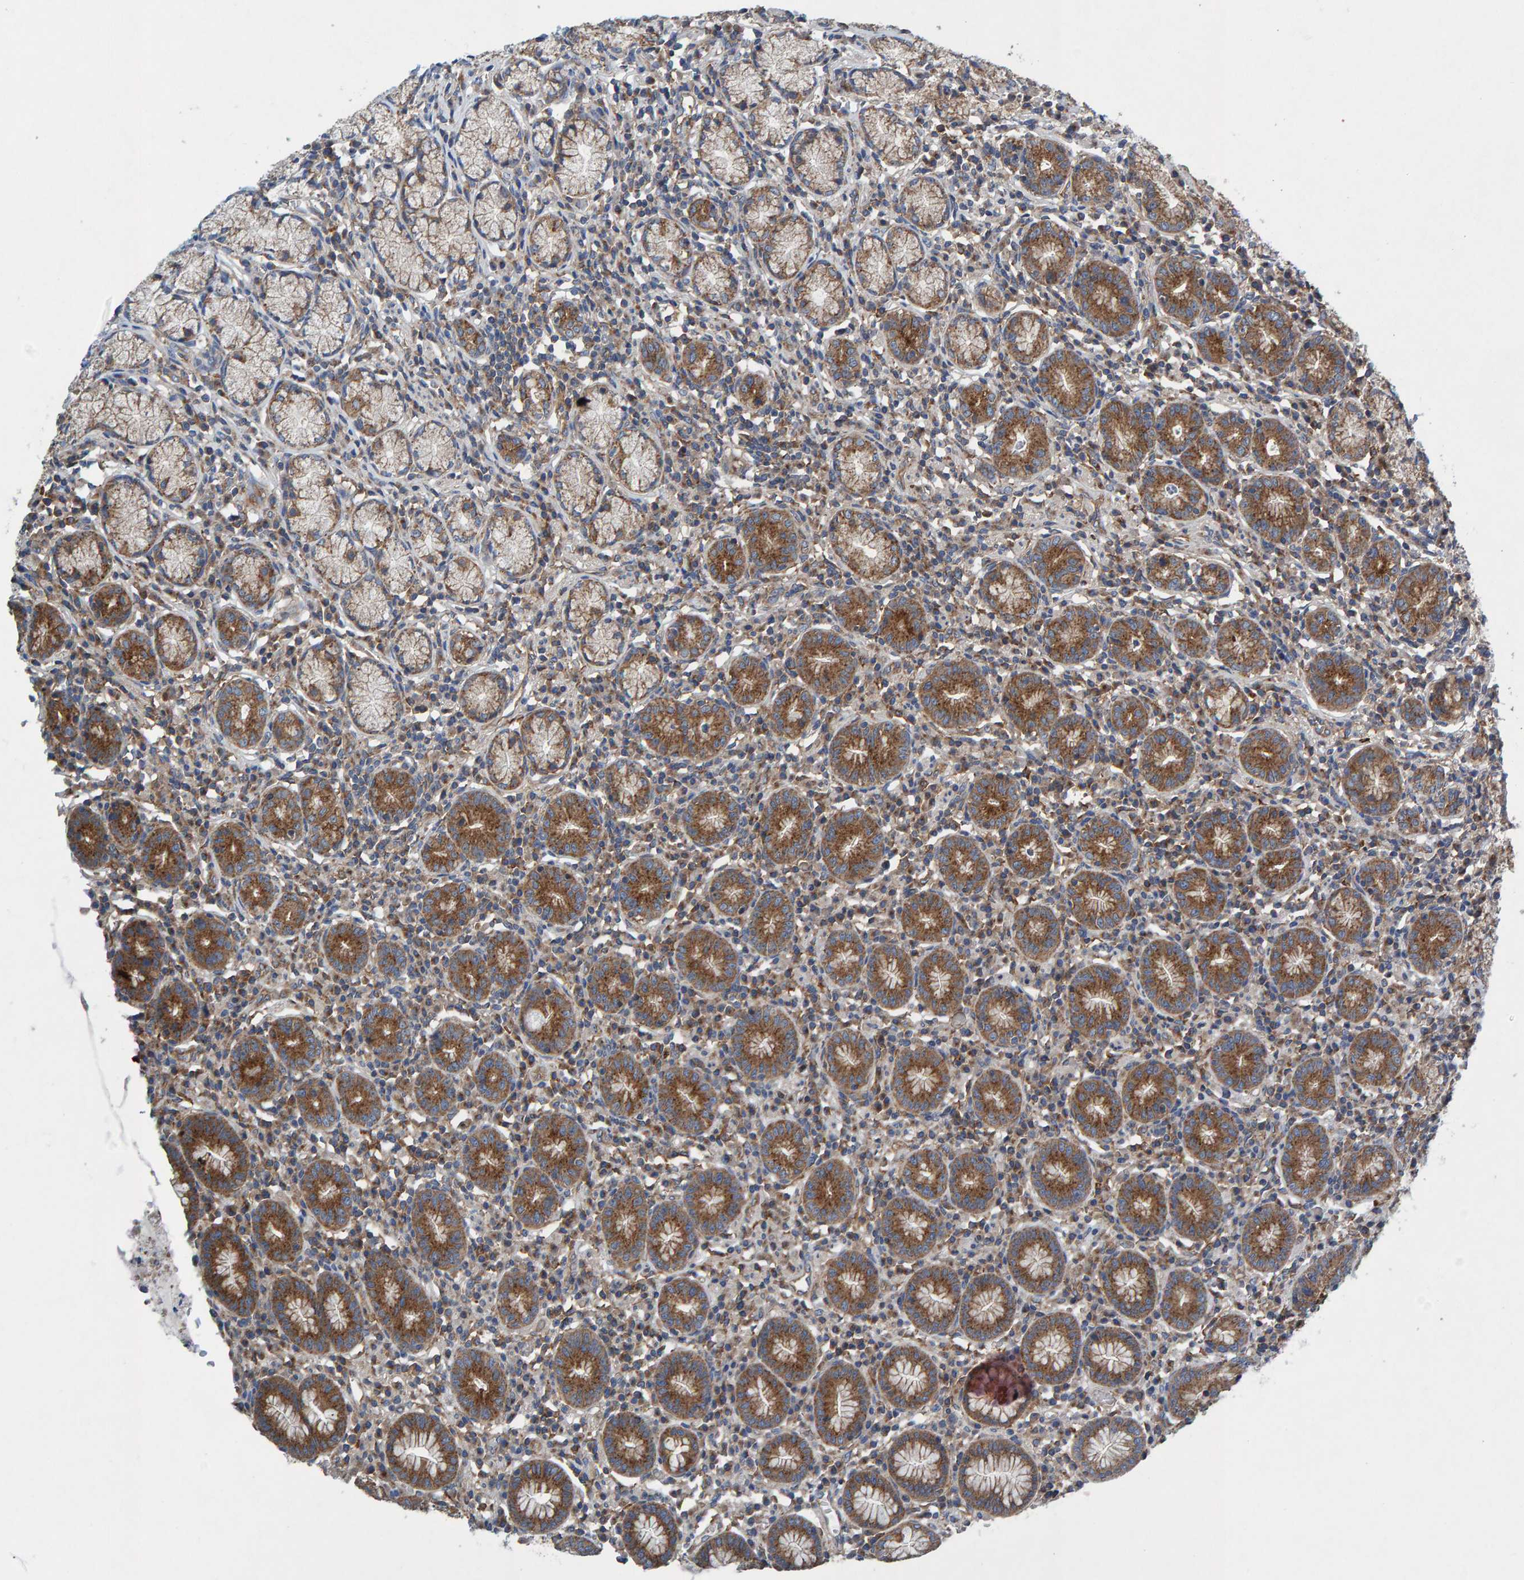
{"staining": {"intensity": "strong", "quantity": ">75%", "location": "cytoplasmic/membranous"}, "tissue": "stomach", "cell_type": "Glandular cells", "image_type": "normal", "snomed": [{"axis": "morphology", "description": "Normal tissue, NOS"}, {"axis": "topography", "description": "Stomach"}], "caption": "Brown immunohistochemical staining in normal stomach demonstrates strong cytoplasmic/membranous staining in approximately >75% of glandular cells.", "gene": "MKLN1", "patient": {"sex": "male", "age": 55}}